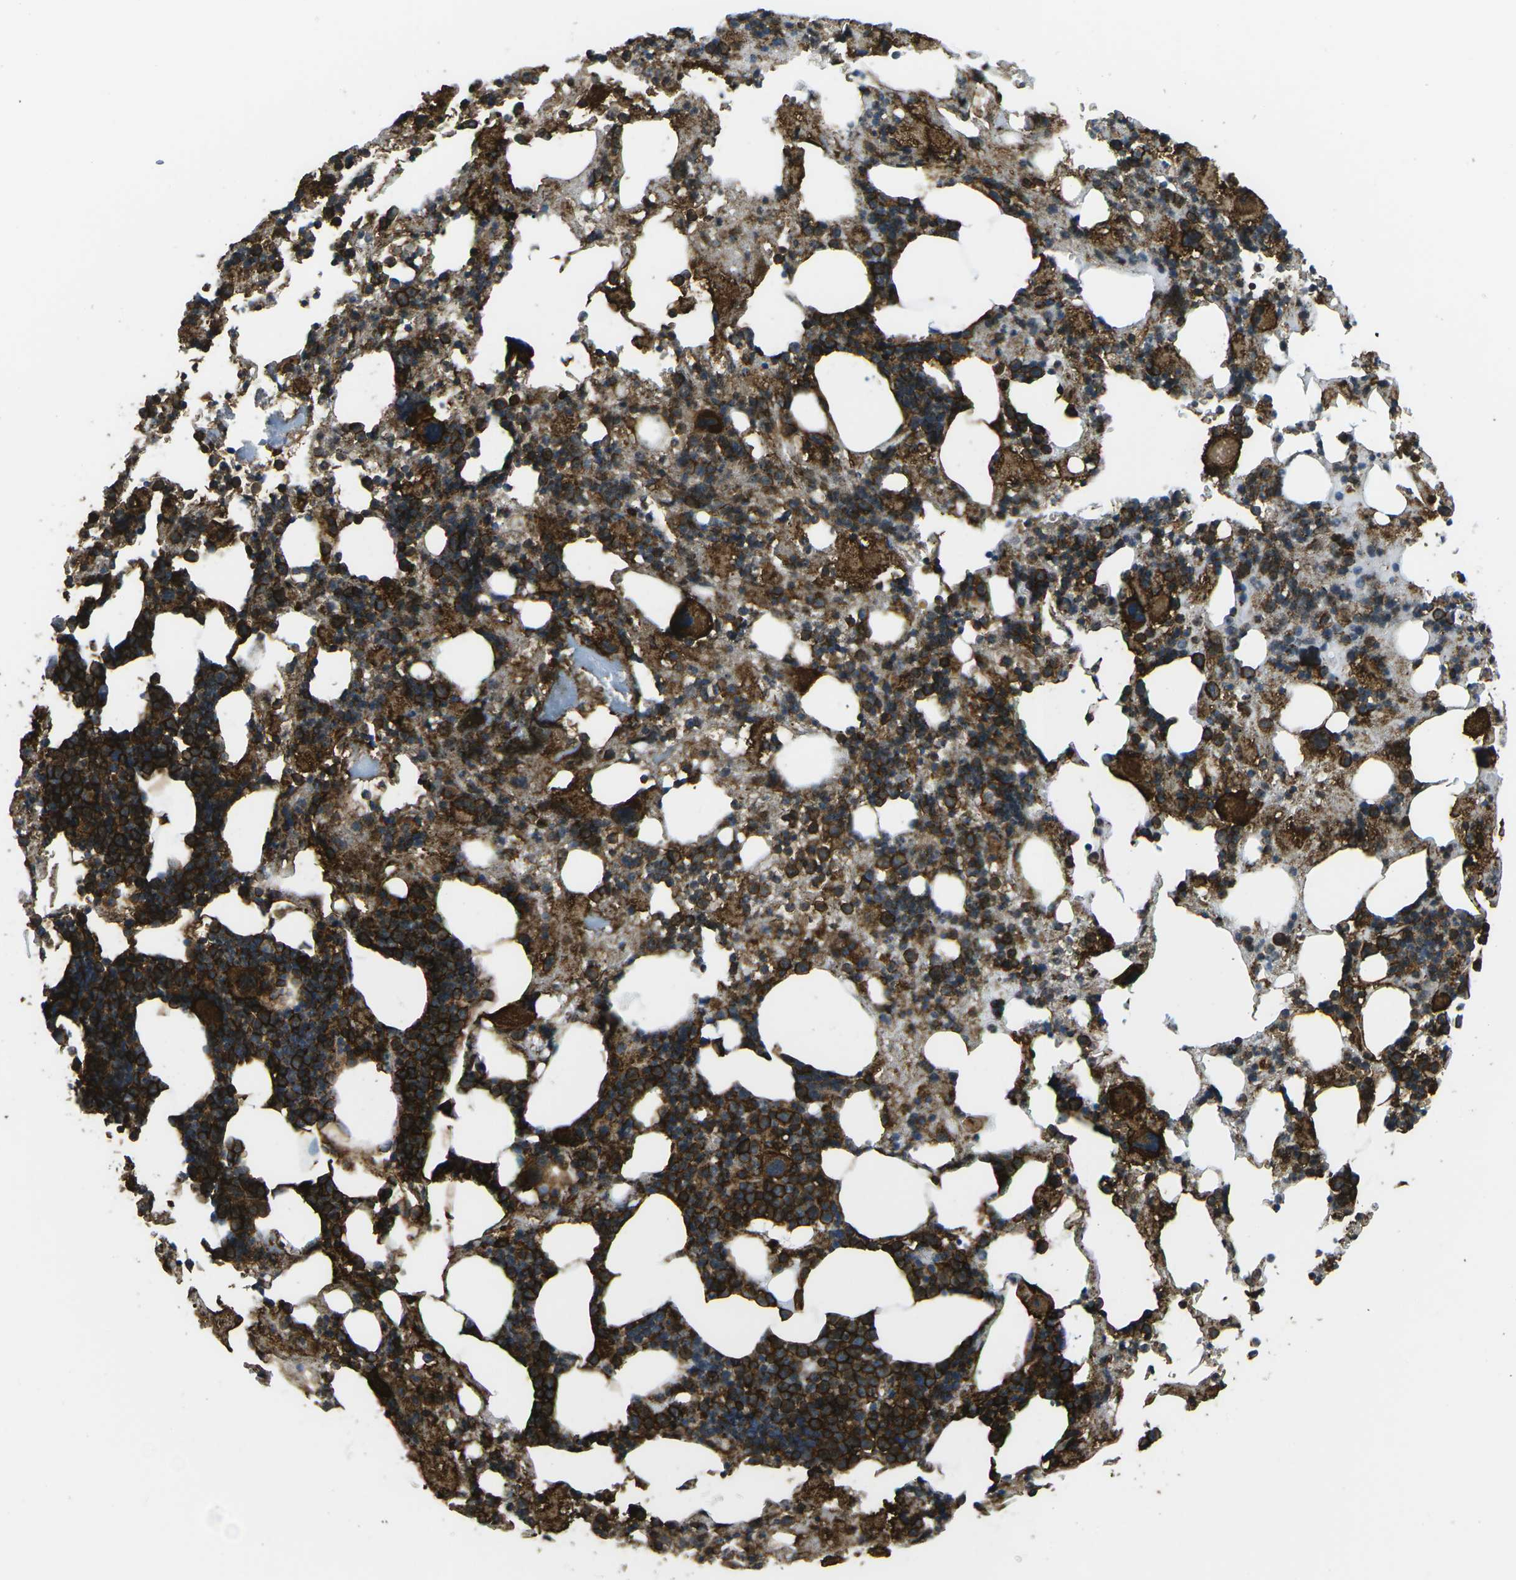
{"staining": {"intensity": "strong", "quantity": ">75%", "location": "cytoplasmic/membranous"}, "tissue": "bone marrow", "cell_type": "Hematopoietic cells", "image_type": "normal", "snomed": [{"axis": "morphology", "description": "Normal tissue, NOS"}, {"axis": "morphology", "description": "Inflammation, NOS"}, {"axis": "topography", "description": "Bone marrow"}], "caption": "About >75% of hematopoietic cells in normal bone marrow display strong cytoplasmic/membranous protein staining as visualized by brown immunohistochemical staining.", "gene": "HLA", "patient": {"sex": "female", "age": 64}}